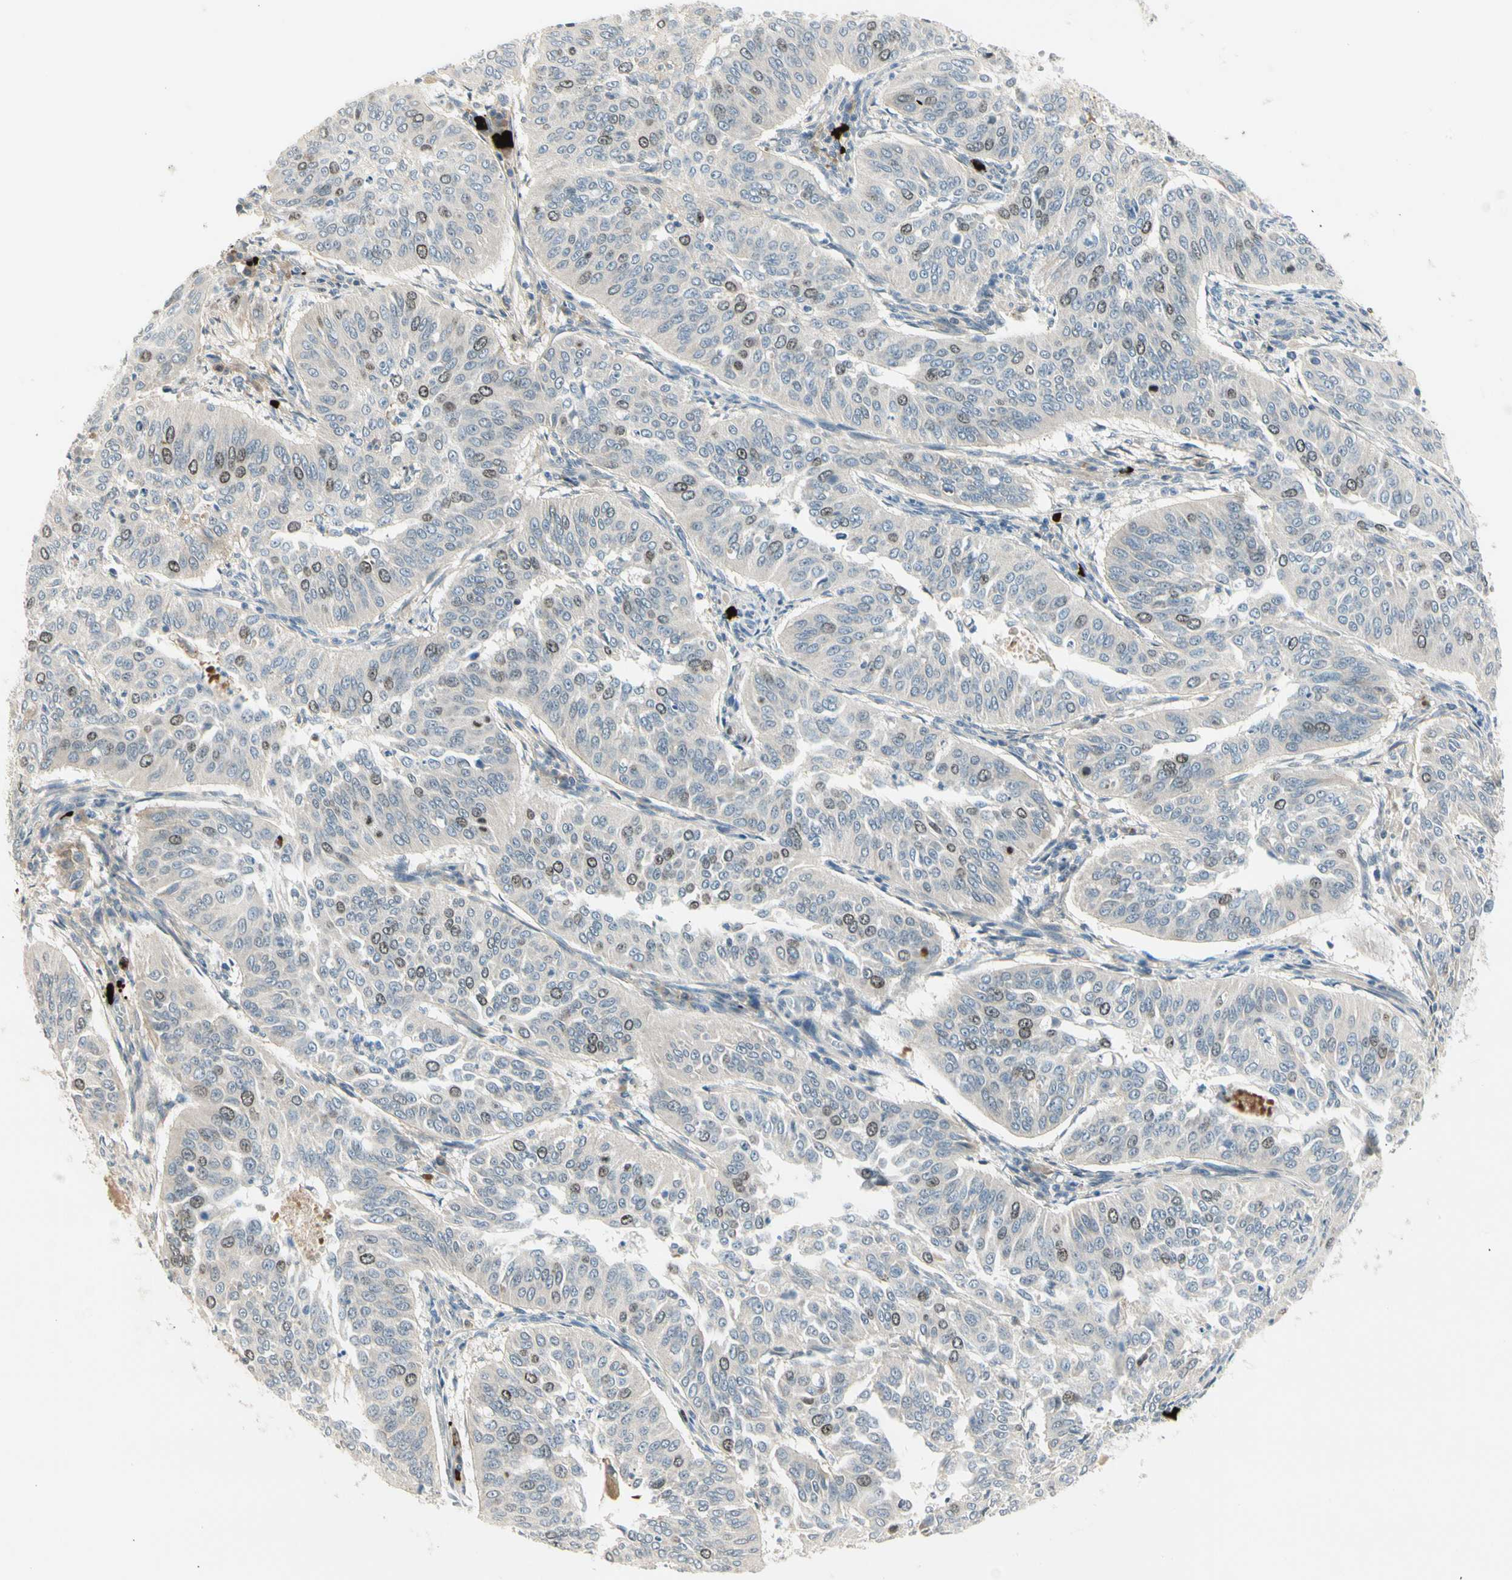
{"staining": {"intensity": "moderate", "quantity": "<25%", "location": "nuclear"}, "tissue": "cervical cancer", "cell_type": "Tumor cells", "image_type": "cancer", "snomed": [{"axis": "morphology", "description": "Normal tissue, NOS"}, {"axis": "morphology", "description": "Squamous cell carcinoma, NOS"}, {"axis": "topography", "description": "Cervix"}], "caption": "Human cervical squamous cell carcinoma stained for a protein (brown) exhibits moderate nuclear positive staining in about <25% of tumor cells.", "gene": "PITX1", "patient": {"sex": "female", "age": 39}}